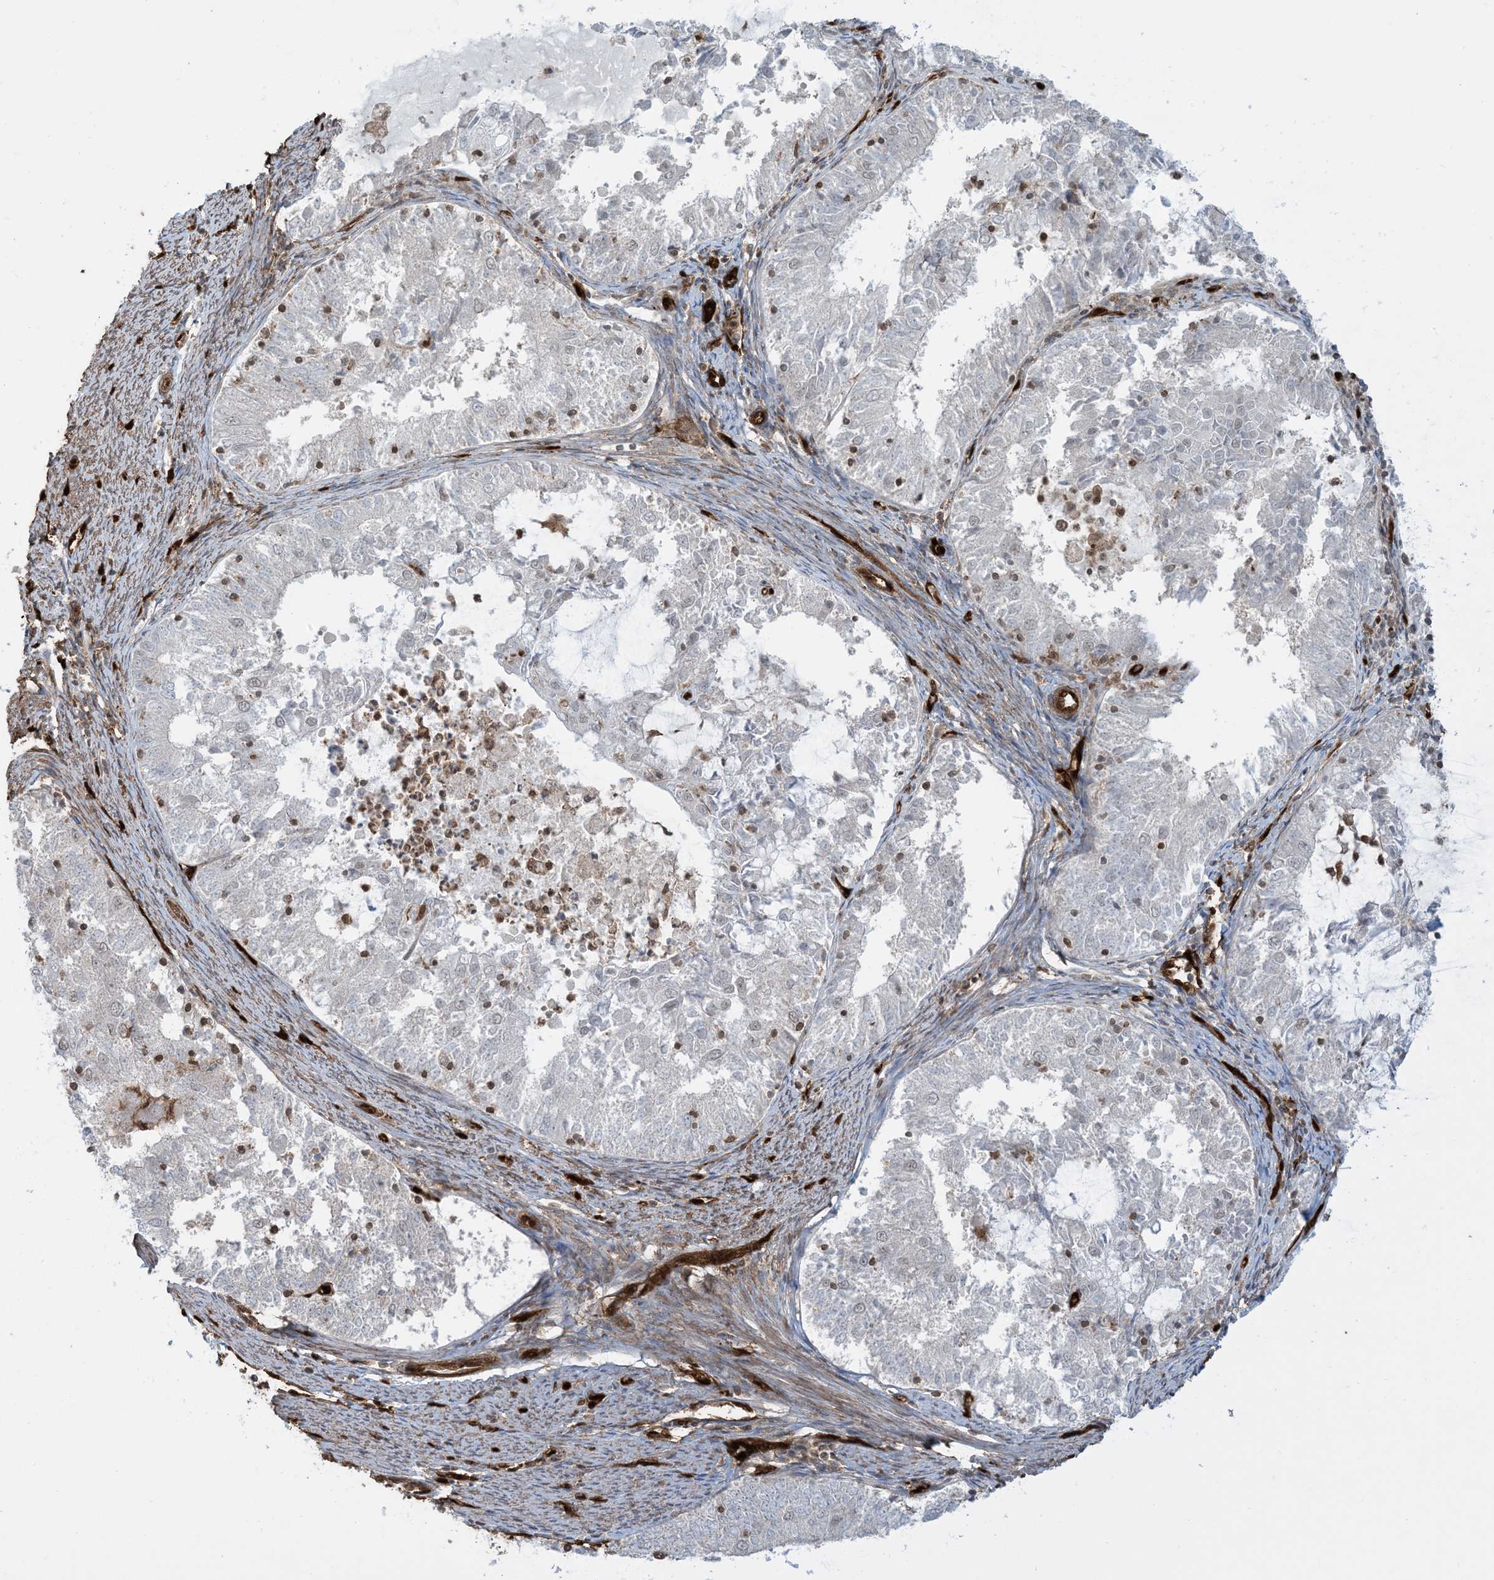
{"staining": {"intensity": "negative", "quantity": "none", "location": "none"}, "tissue": "endometrial cancer", "cell_type": "Tumor cells", "image_type": "cancer", "snomed": [{"axis": "morphology", "description": "Adenocarcinoma, NOS"}, {"axis": "topography", "description": "Endometrium"}], "caption": "Tumor cells are negative for protein expression in human endometrial cancer (adenocarcinoma).", "gene": "PPM1F", "patient": {"sex": "female", "age": 57}}